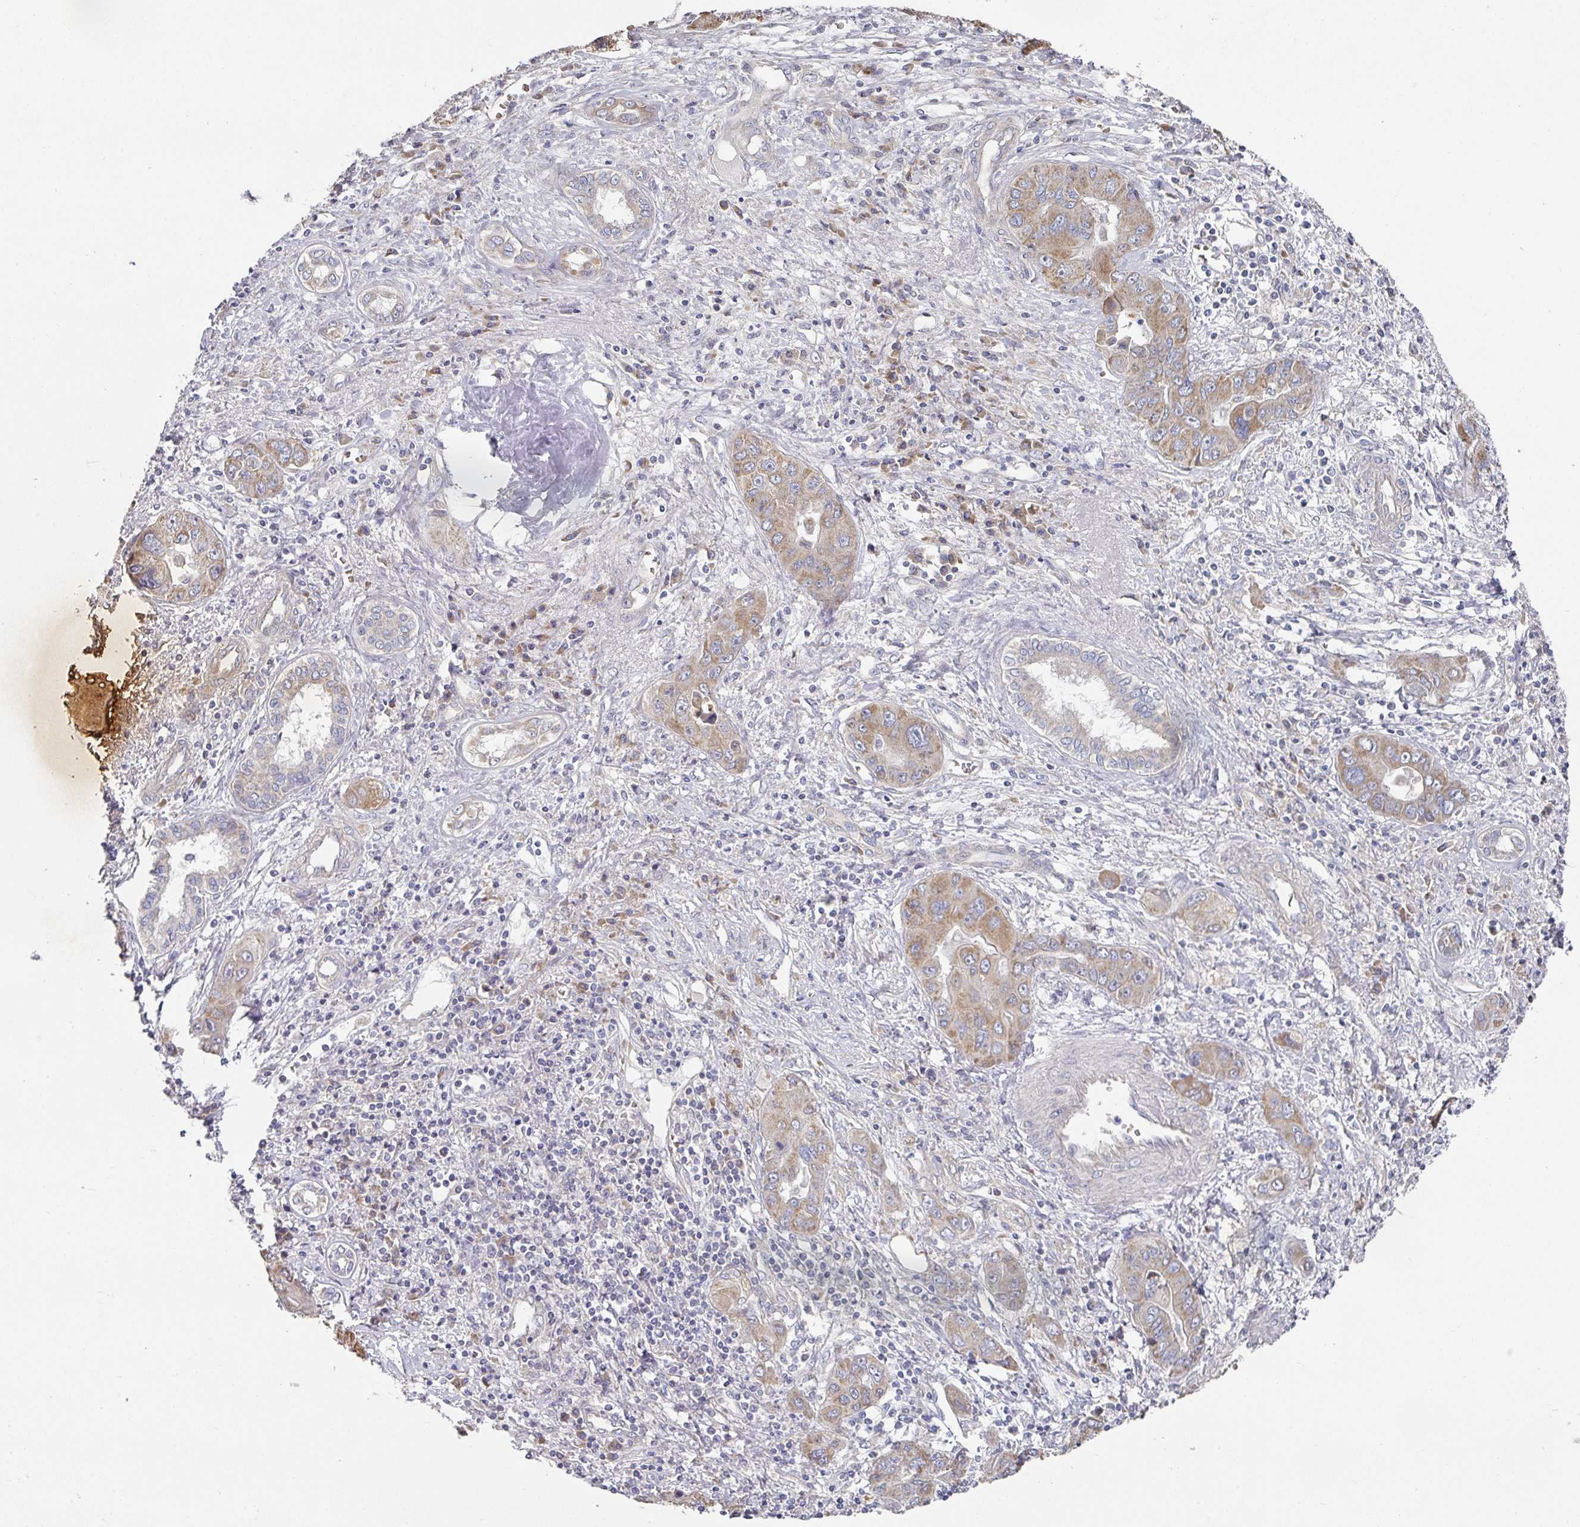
{"staining": {"intensity": "moderate", "quantity": ">75%", "location": "cytoplasmic/membranous"}, "tissue": "liver cancer", "cell_type": "Tumor cells", "image_type": "cancer", "snomed": [{"axis": "morphology", "description": "Cholangiocarcinoma"}, {"axis": "topography", "description": "Liver"}], "caption": "A brown stain labels moderate cytoplasmic/membranous expression of a protein in human liver cancer (cholangiocarcinoma) tumor cells.", "gene": "PYROXD2", "patient": {"sex": "male", "age": 67}}